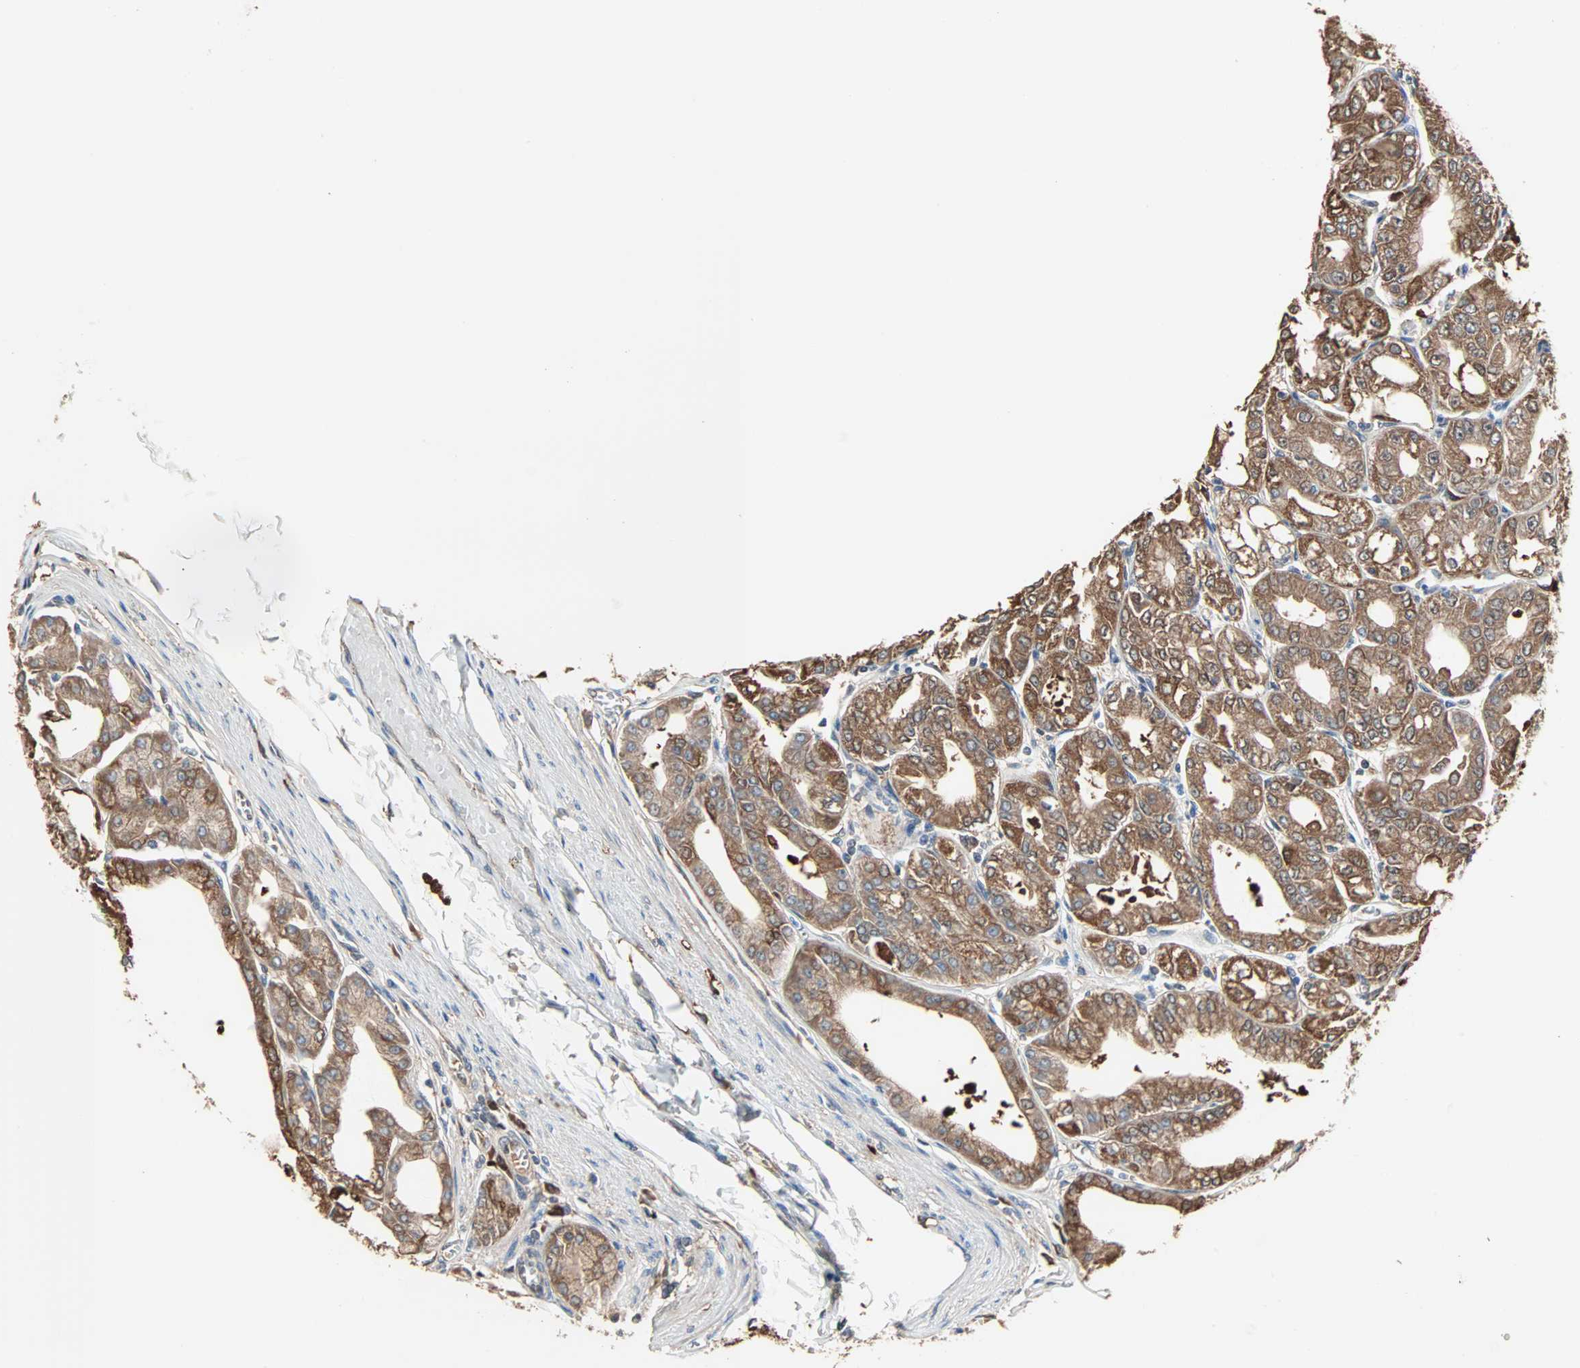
{"staining": {"intensity": "moderate", "quantity": ">75%", "location": "cytoplasmic/membranous"}, "tissue": "stomach", "cell_type": "Glandular cells", "image_type": "normal", "snomed": [{"axis": "morphology", "description": "Normal tissue, NOS"}, {"axis": "topography", "description": "Stomach, lower"}], "caption": "Protein staining shows moderate cytoplasmic/membranous expression in about >75% of glandular cells in benign stomach.", "gene": "PRDX1", "patient": {"sex": "male", "age": 71}}